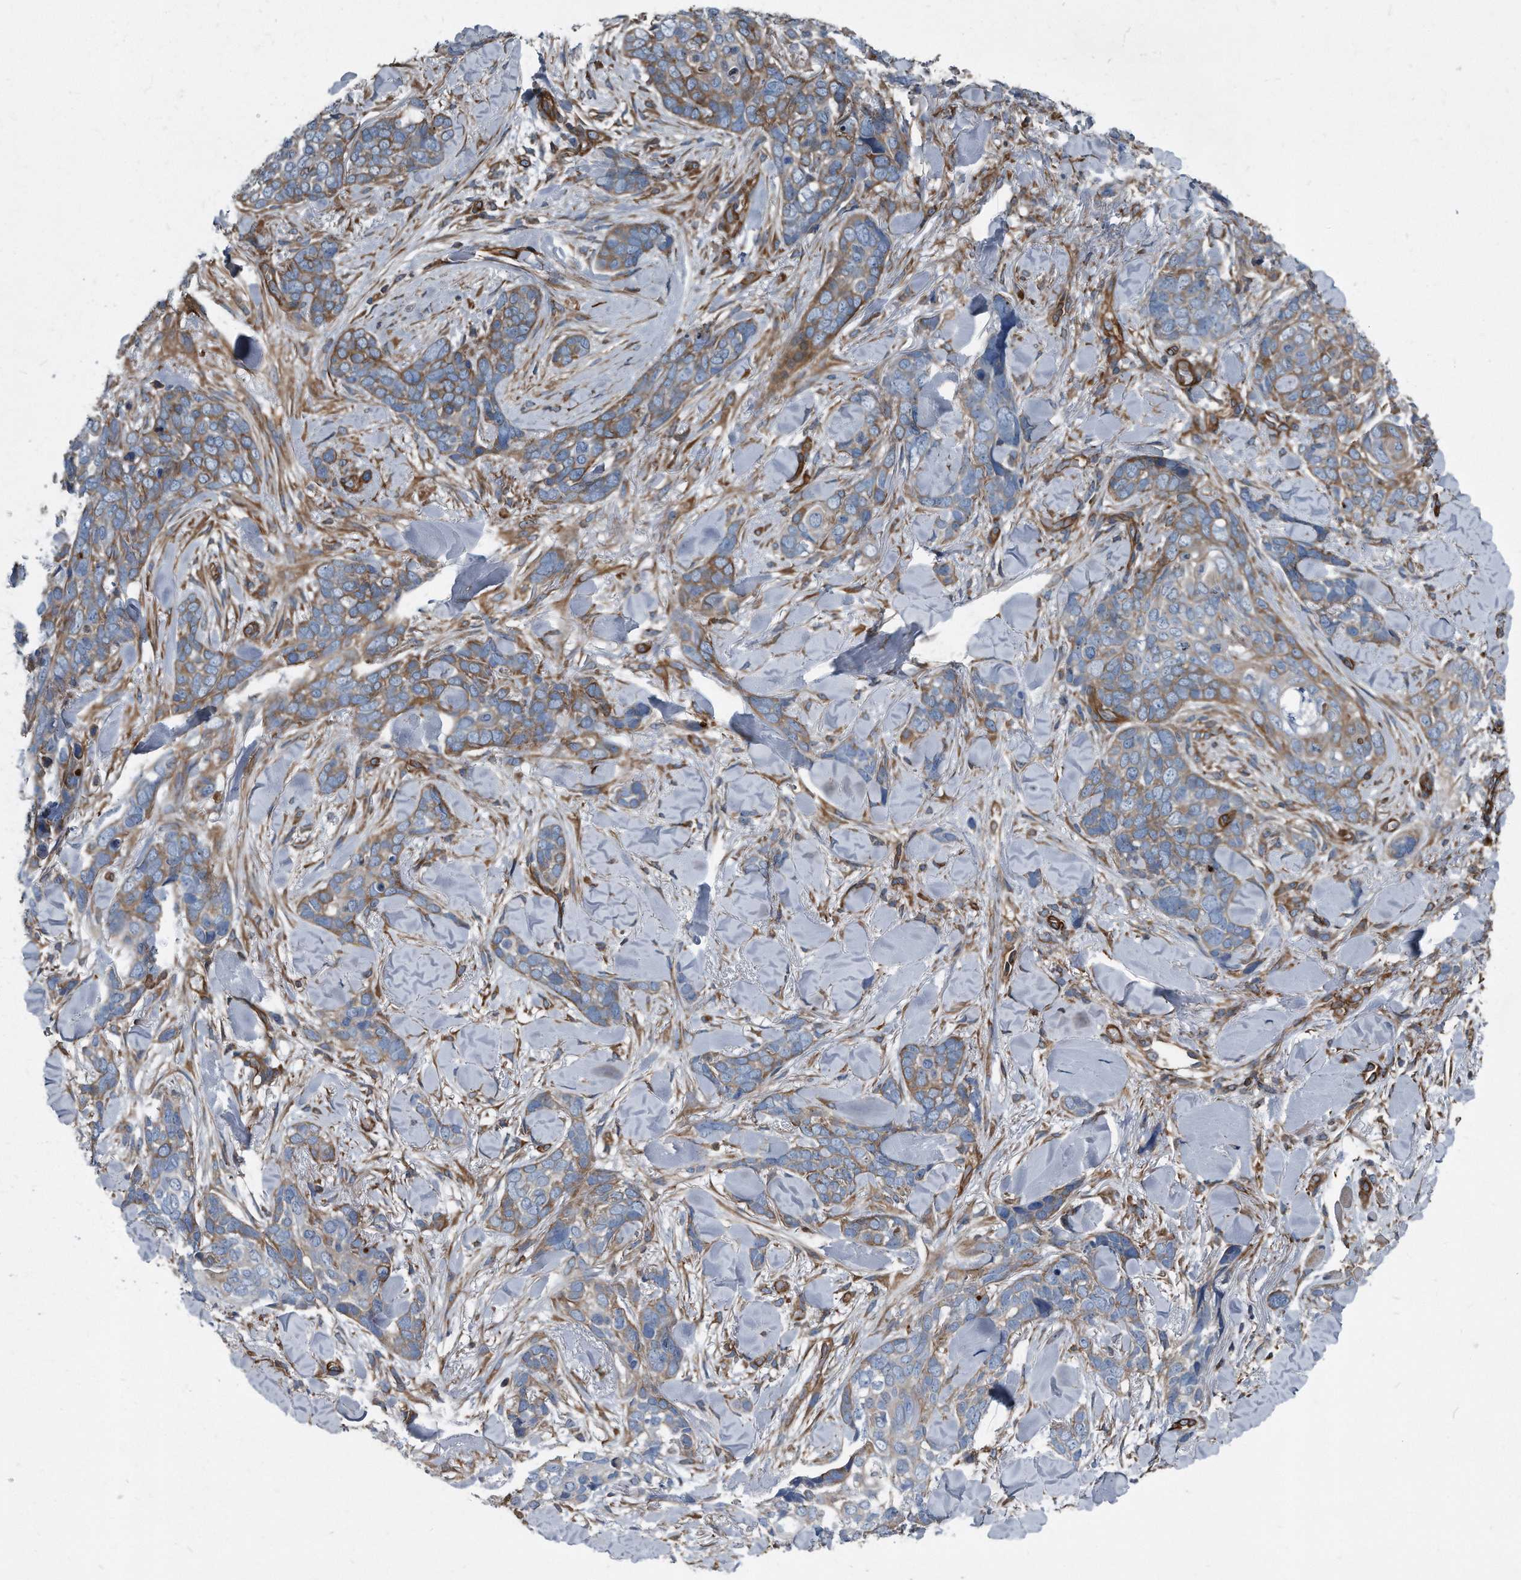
{"staining": {"intensity": "moderate", "quantity": "25%-75%", "location": "cytoplasmic/membranous"}, "tissue": "skin cancer", "cell_type": "Tumor cells", "image_type": "cancer", "snomed": [{"axis": "morphology", "description": "Basal cell carcinoma"}, {"axis": "topography", "description": "Skin"}], "caption": "High-power microscopy captured an IHC image of skin cancer (basal cell carcinoma), revealing moderate cytoplasmic/membranous positivity in approximately 25%-75% of tumor cells. The staining was performed using DAB to visualize the protein expression in brown, while the nuclei were stained in blue with hematoxylin (Magnification: 20x).", "gene": "PLEC", "patient": {"sex": "female", "age": 82}}